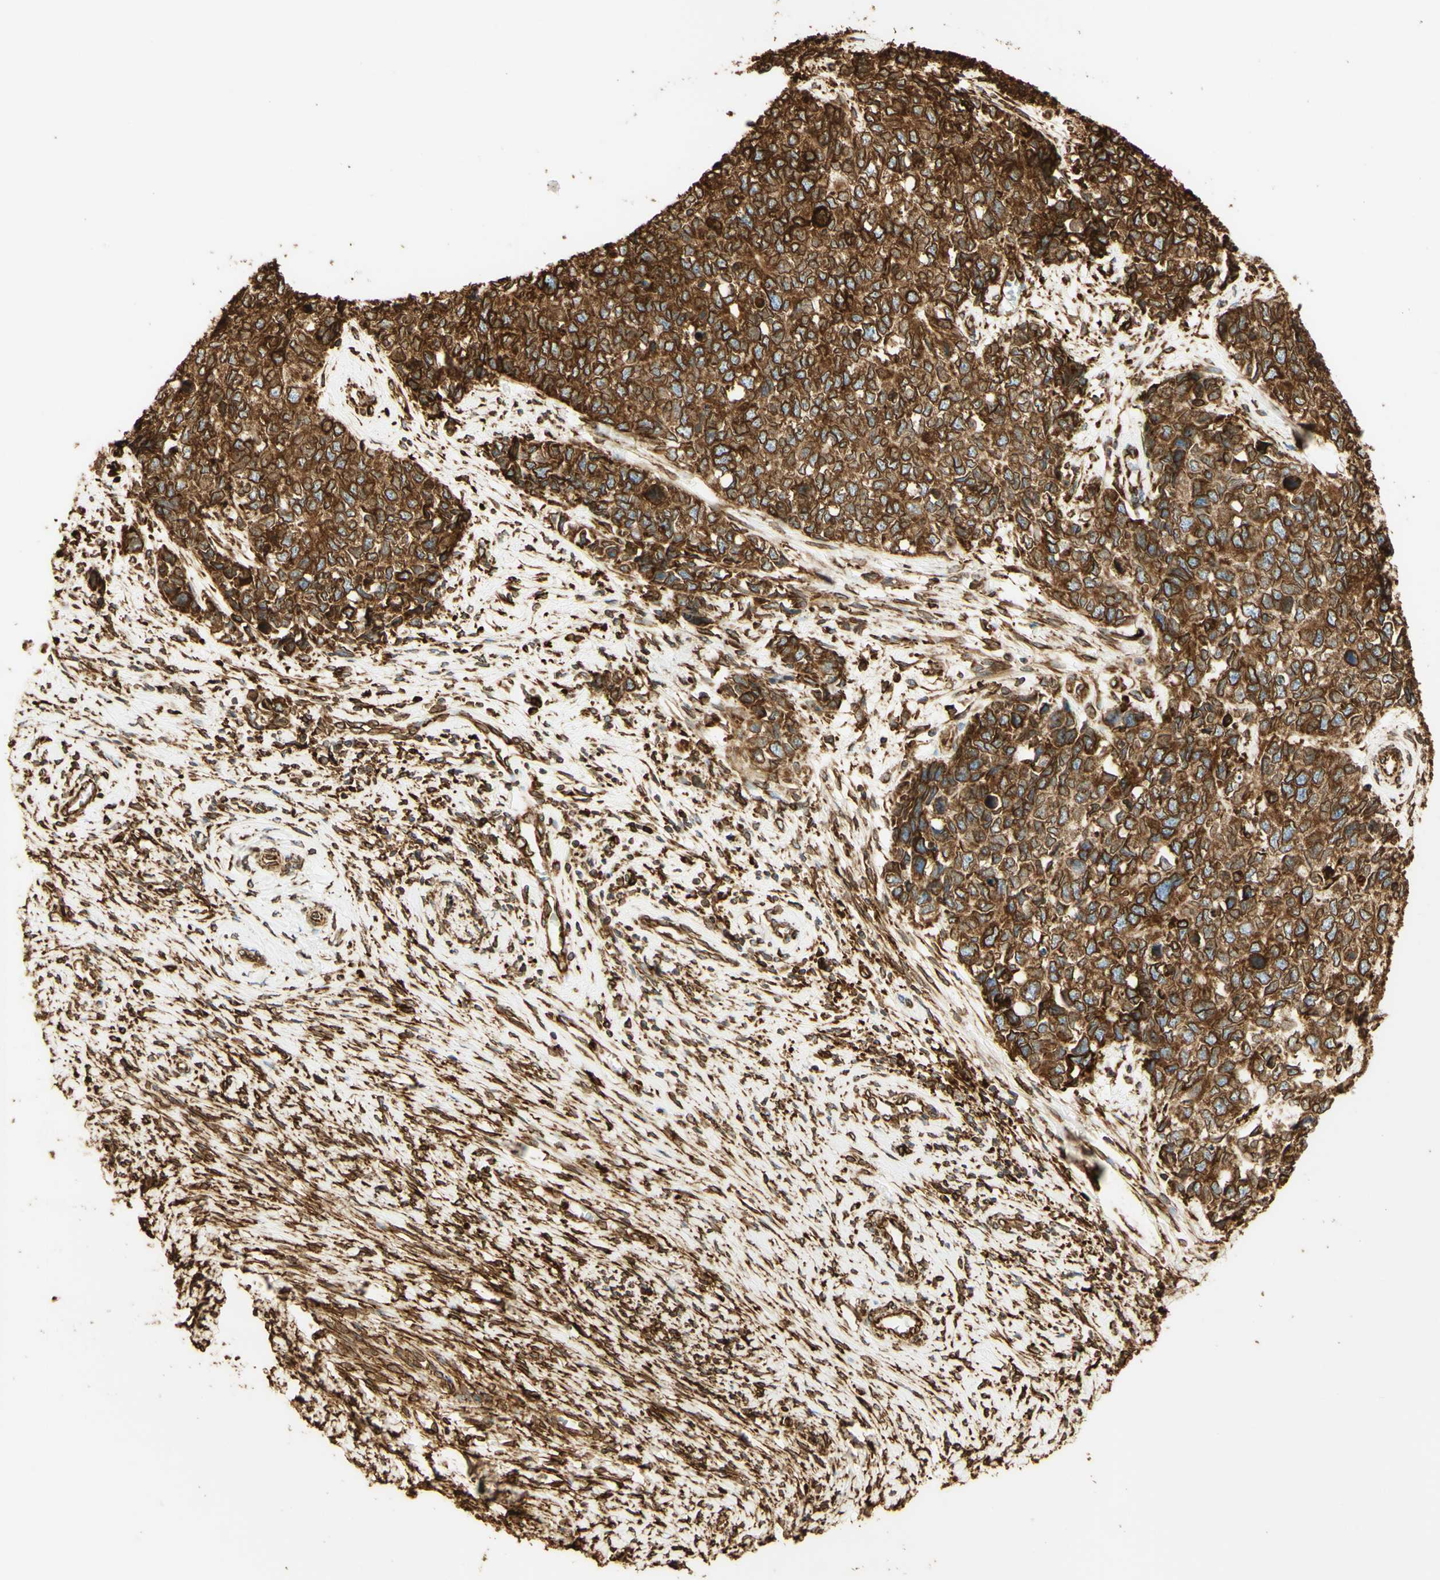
{"staining": {"intensity": "strong", "quantity": ">75%", "location": "cytoplasmic/membranous"}, "tissue": "cervical cancer", "cell_type": "Tumor cells", "image_type": "cancer", "snomed": [{"axis": "morphology", "description": "Squamous cell carcinoma, NOS"}, {"axis": "topography", "description": "Cervix"}], "caption": "Immunohistochemical staining of squamous cell carcinoma (cervical) reveals high levels of strong cytoplasmic/membranous positivity in approximately >75% of tumor cells.", "gene": "CANX", "patient": {"sex": "female", "age": 63}}